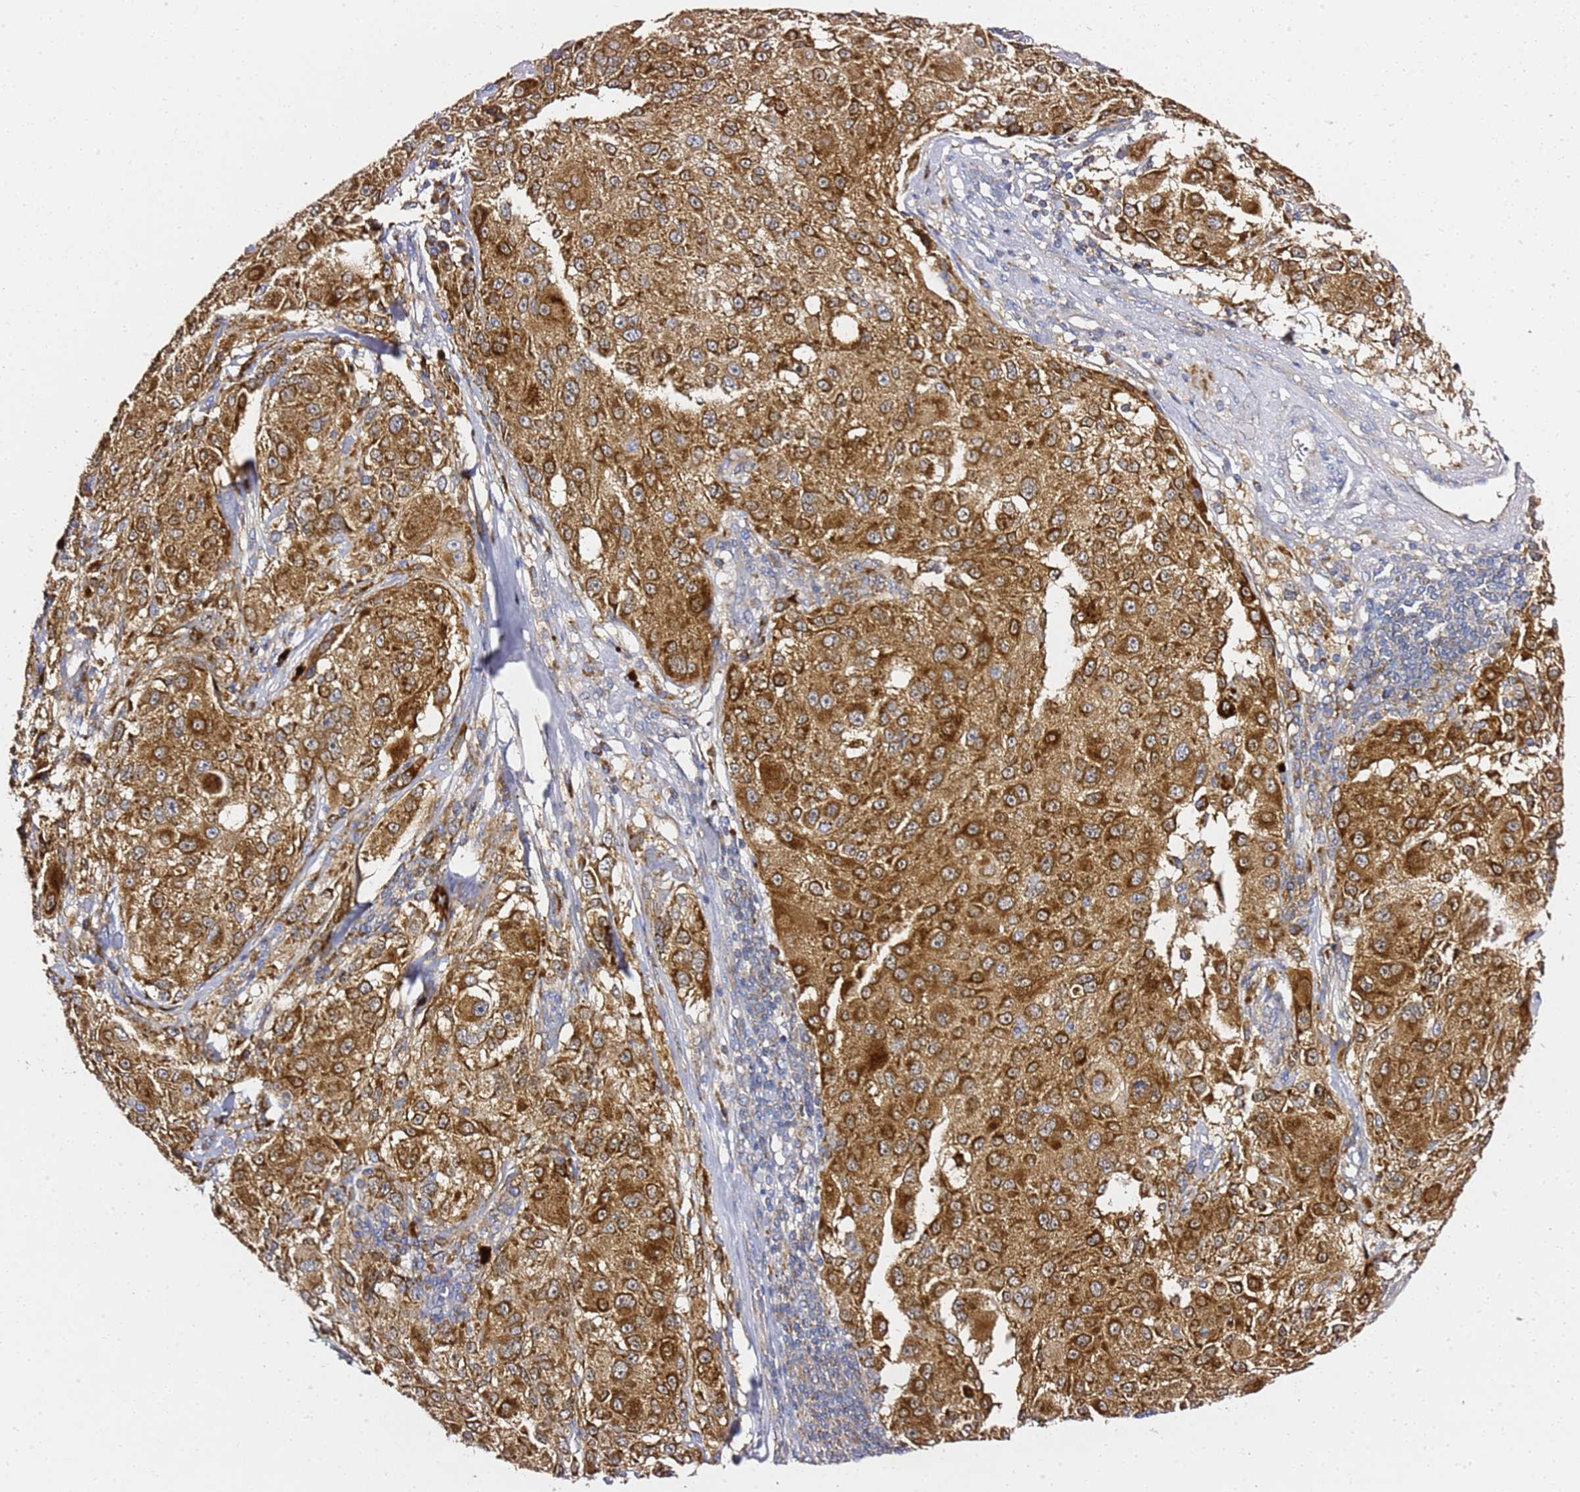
{"staining": {"intensity": "strong", "quantity": ">75%", "location": "cytoplasmic/membranous"}, "tissue": "melanoma", "cell_type": "Tumor cells", "image_type": "cancer", "snomed": [{"axis": "morphology", "description": "Necrosis, NOS"}, {"axis": "morphology", "description": "Malignant melanoma, NOS"}, {"axis": "topography", "description": "Skin"}], "caption": "Immunohistochemical staining of human melanoma displays high levels of strong cytoplasmic/membranous protein staining in approximately >75% of tumor cells. The protein is shown in brown color, while the nuclei are stained blue.", "gene": "C19orf12", "patient": {"sex": "female", "age": 87}}